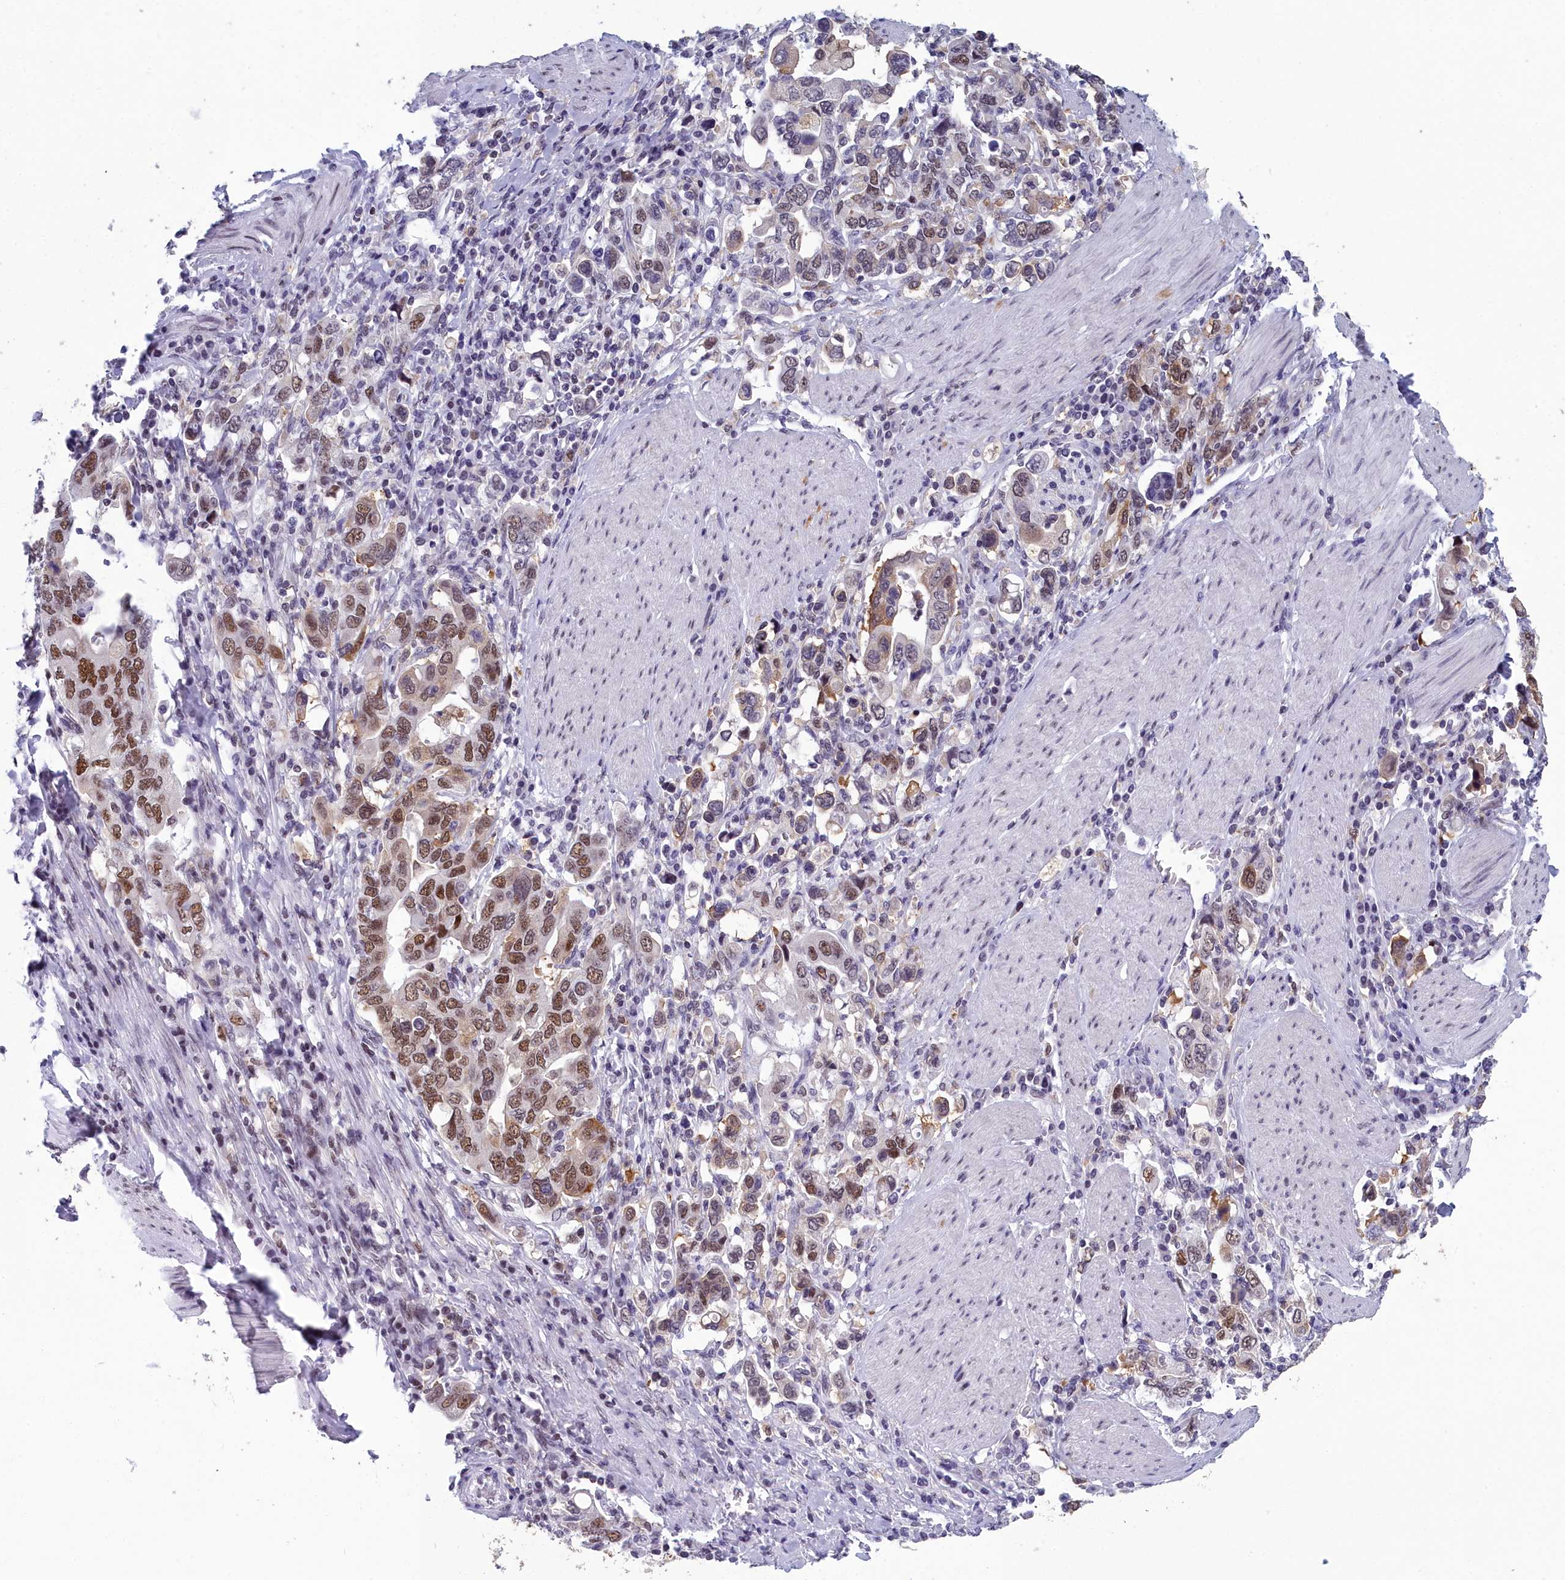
{"staining": {"intensity": "strong", "quantity": ">75%", "location": "cytoplasmic/membranous,nuclear"}, "tissue": "stomach cancer", "cell_type": "Tumor cells", "image_type": "cancer", "snomed": [{"axis": "morphology", "description": "Adenocarcinoma, NOS"}, {"axis": "topography", "description": "Stomach, upper"}], "caption": "IHC staining of adenocarcinoma (stomach), which demonstrates high levels of strong cytoplasmic/membranous and nuclear expression in about >75% of tumor cells indicating strong cytoplasmic/membranous and nuclear protein expression. The staining was performed using DAB (3,3'-diaminobenzidine) (brown) for protein detection and nuclei were counterstained in hematoxylin (blue).", "gene": "CCDC97", "patient": {"sex": "male", "age": 62}}